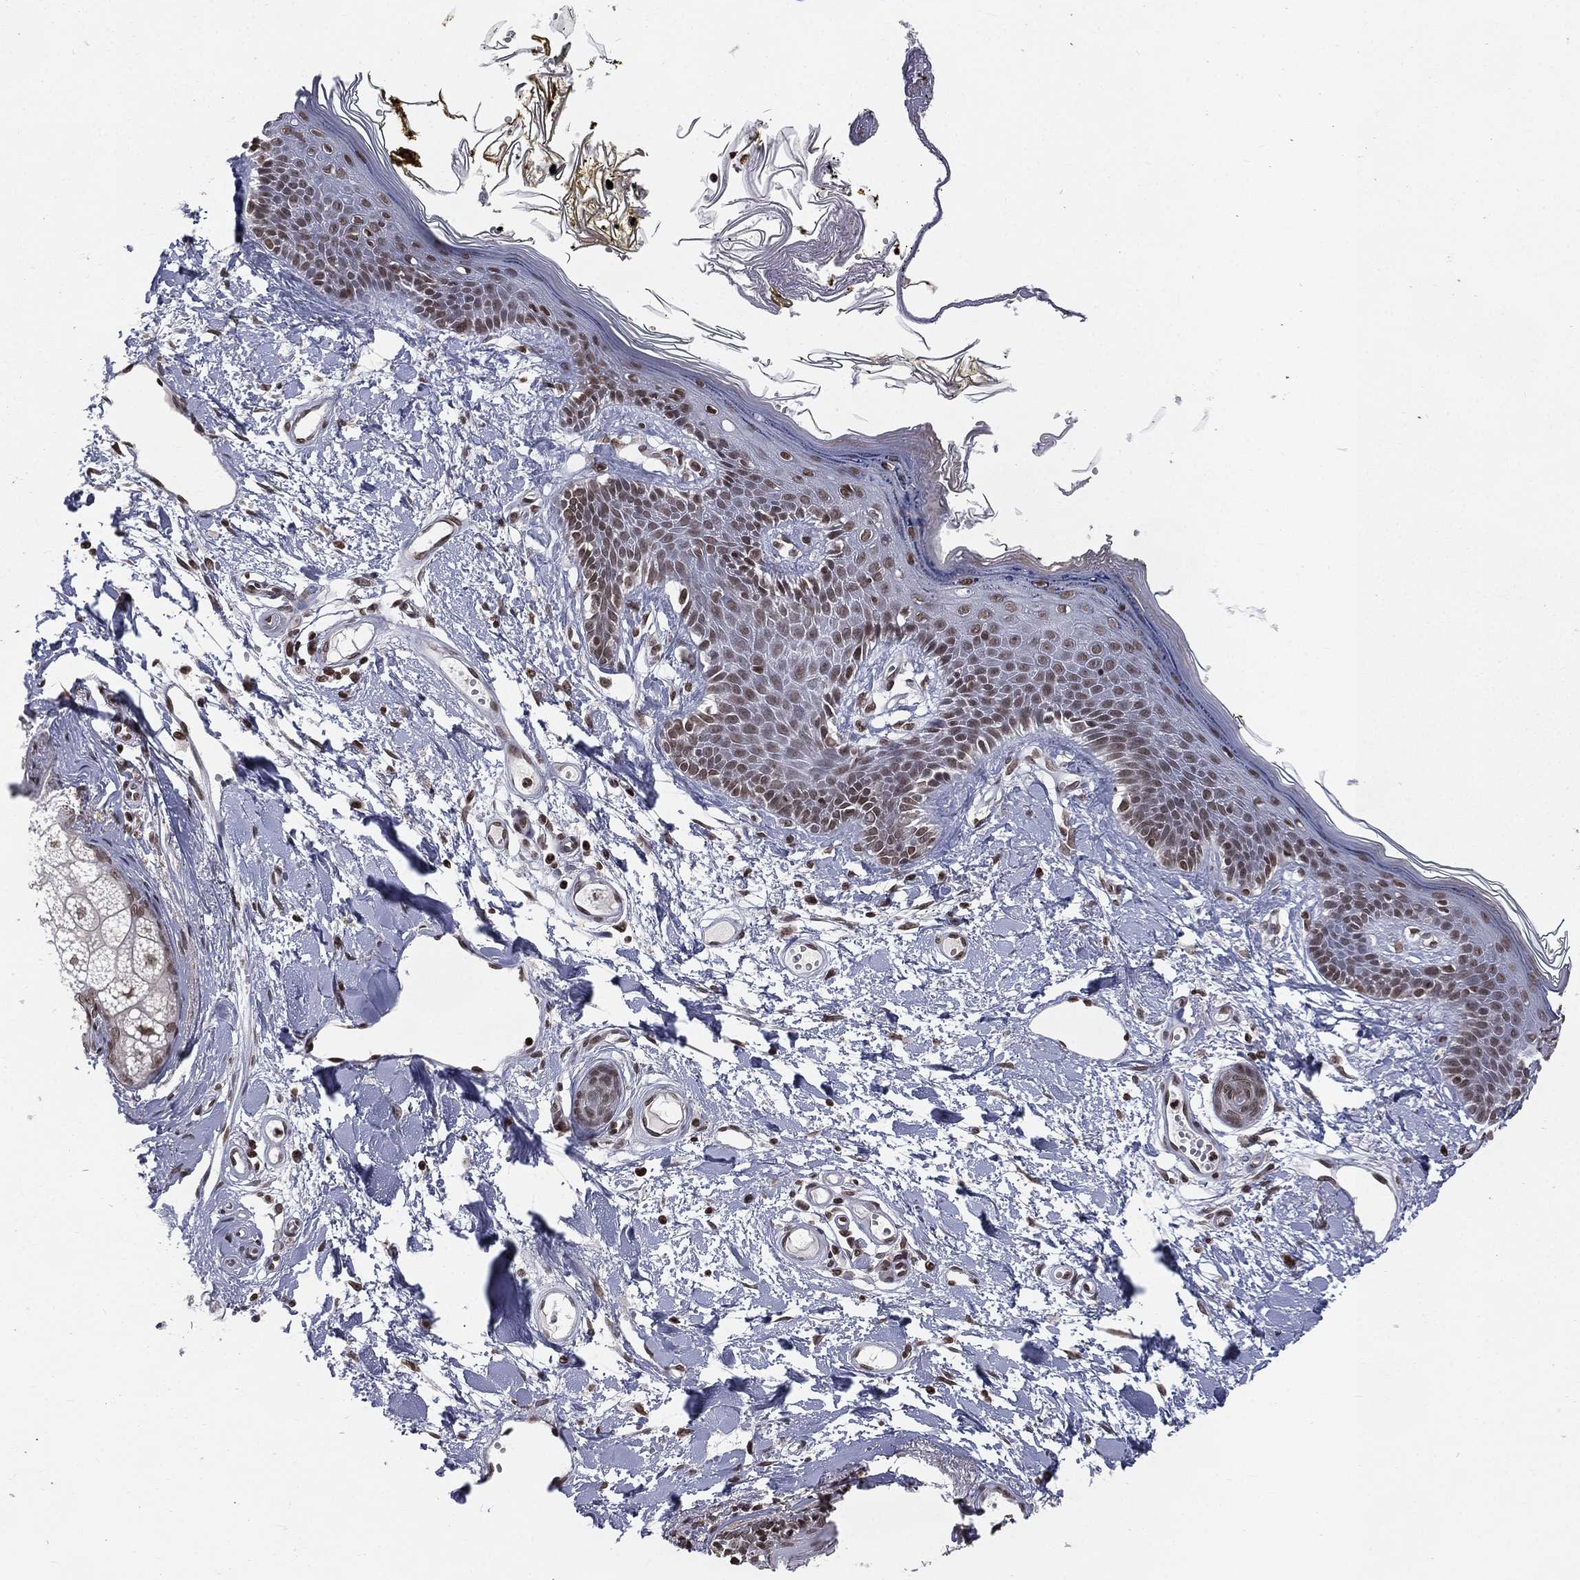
{"staining": {"intensity": "moderate", "quantity": "25%-75%", "location": "nuclear"}, "tissue": "skin", "cell_type": "Fibroblasts", "image_type": "normal", "snomed": [{"axis": "morphology", "description": "Normal tissue, NOS"}, {"axis": "topography", "description": "Skin"}], "caption": "A photomicrograph of skin stained for a protein demonstrates moderate nuclear brown staining in fibroblasts. (DAB IHC with brightfield microscopy, high magnification).", "gene": "RFX7", "patient": {"sex": "male", "age": 76}}